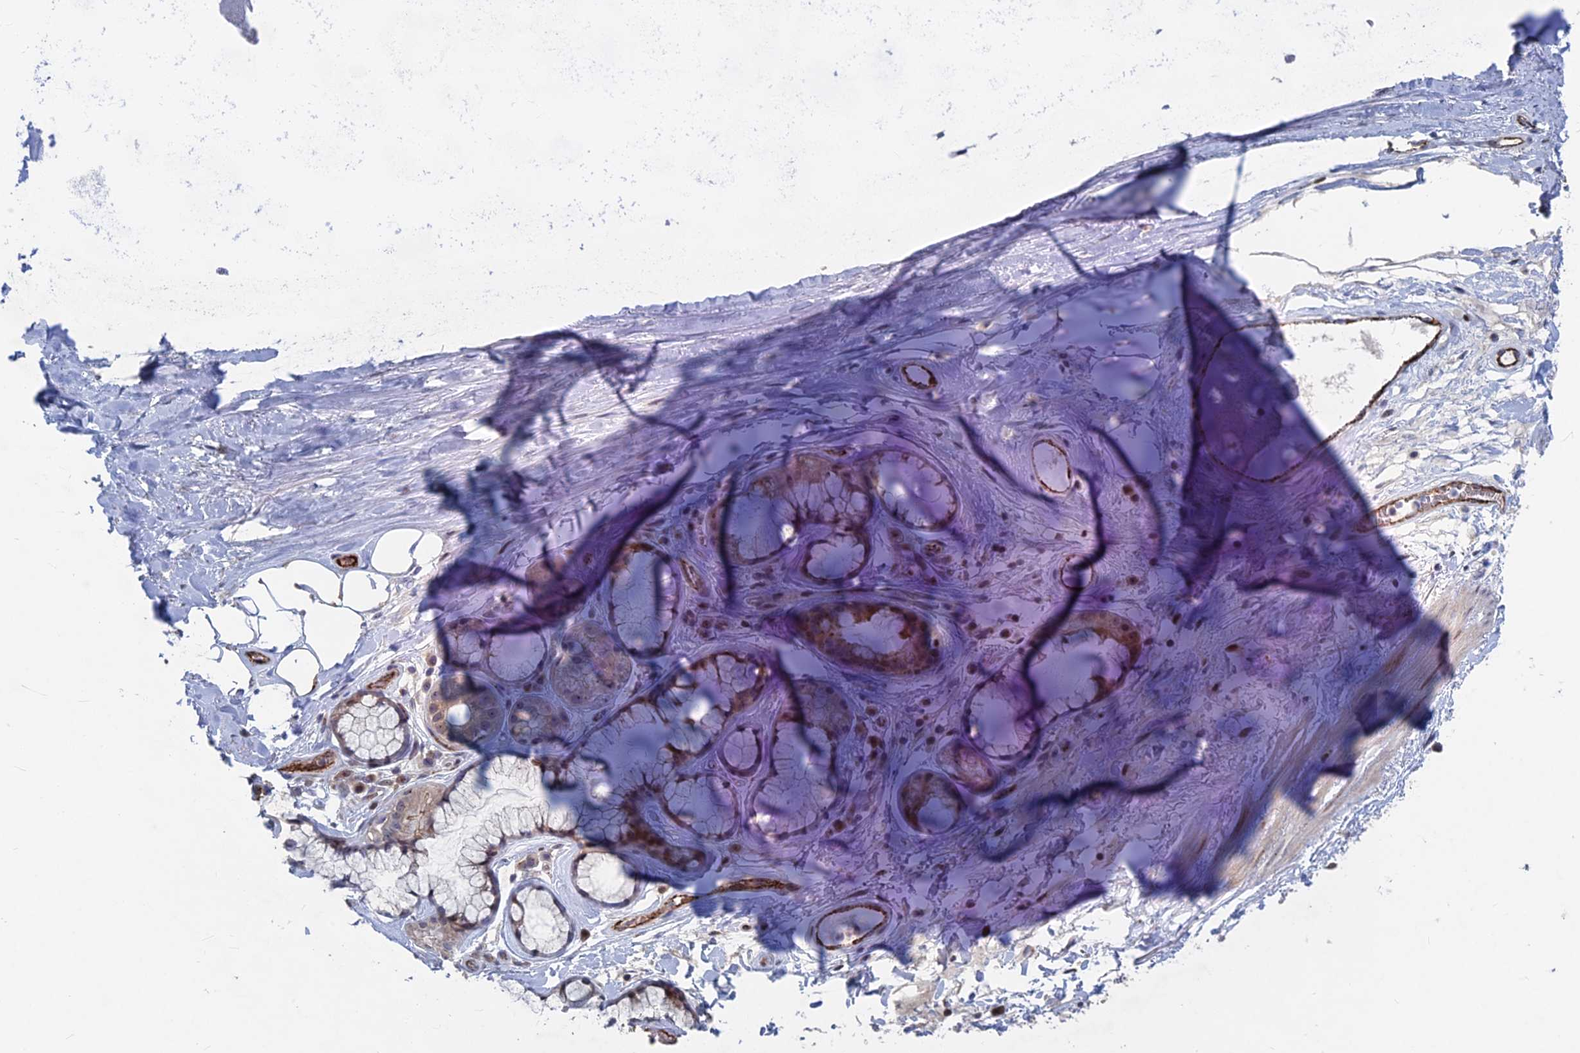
{"staining": {"intensity": "negative", "quantity": "none", "location": "none"}, "tissue": "adipose tissue", "cell_type": "Adipocytes", "image_type": "normal", "snomed": [{"axis": "morphology", "description": "Normal tissue, NOS"}, {"axis": "topography", "description": "Cartilage tissue"}], "caption": "Adipose tissue was stained to show a protein in brown. There is no significant expression in adipocytes. (DAB (3,3'-diaminobenzidine) IHC visualized using brightfield microscopy, high magnification).", "gene": "SH3D21", "patient": {"sex": "female", "age": 63}}